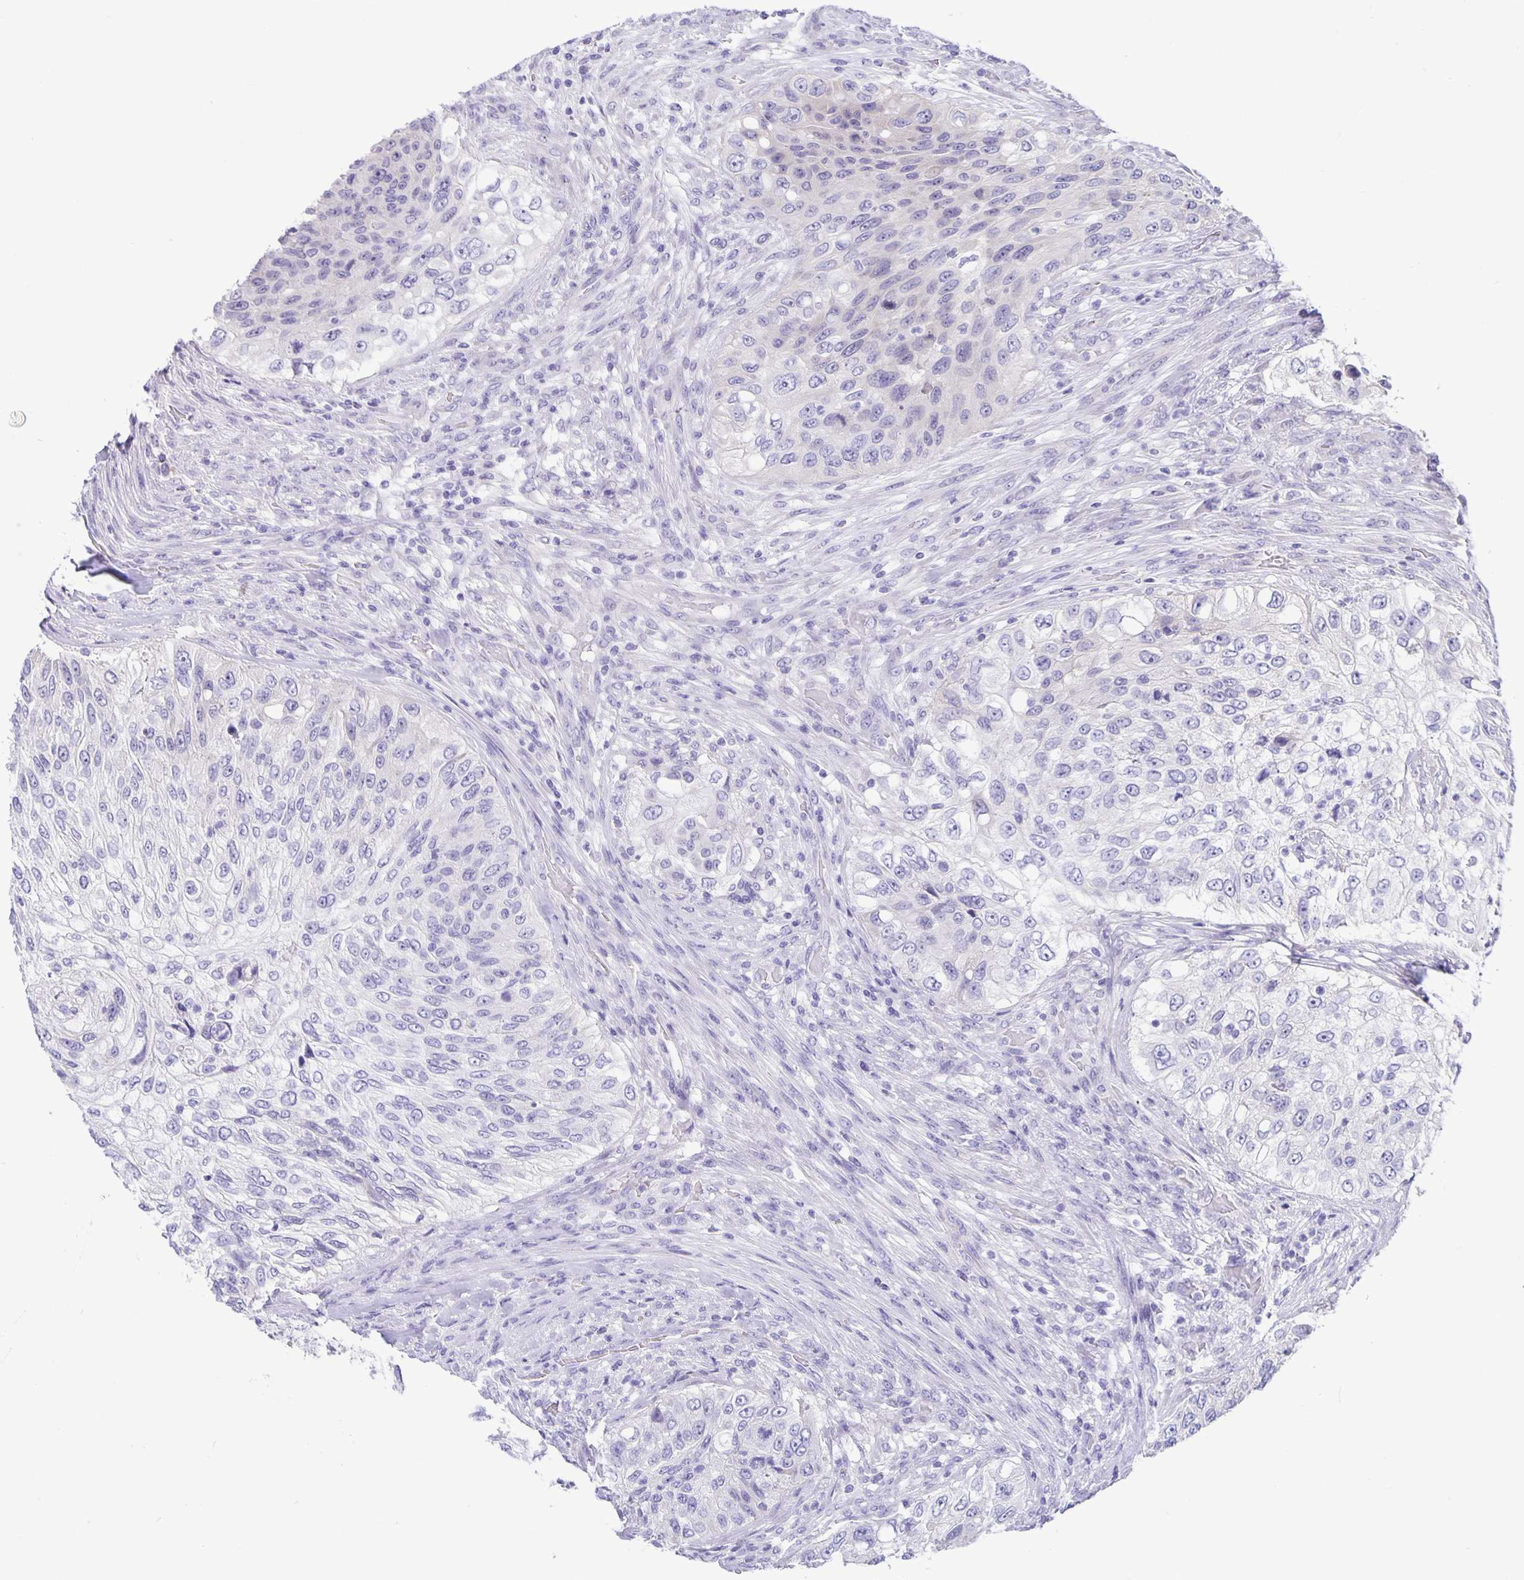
{"staining": {"intensity": "negative", "quantity": "none", "location": "none"}, "tissue": "urothelial cancer", "cell_type": "Tumor cells", "image_type": "cancer", "snomed": [{"axis": "morphology", "description": "Urothelial carcinoma, High grade"}, {"axis": "topography", "description": "Urinary bladder"}], "caption": "This is an immunohistochemistry (IHC) micrograph of urothelial cancer. There is no expression in tumor cells.", "gene": "ERMN", "patient": {"sex": "female", "age": 60}}